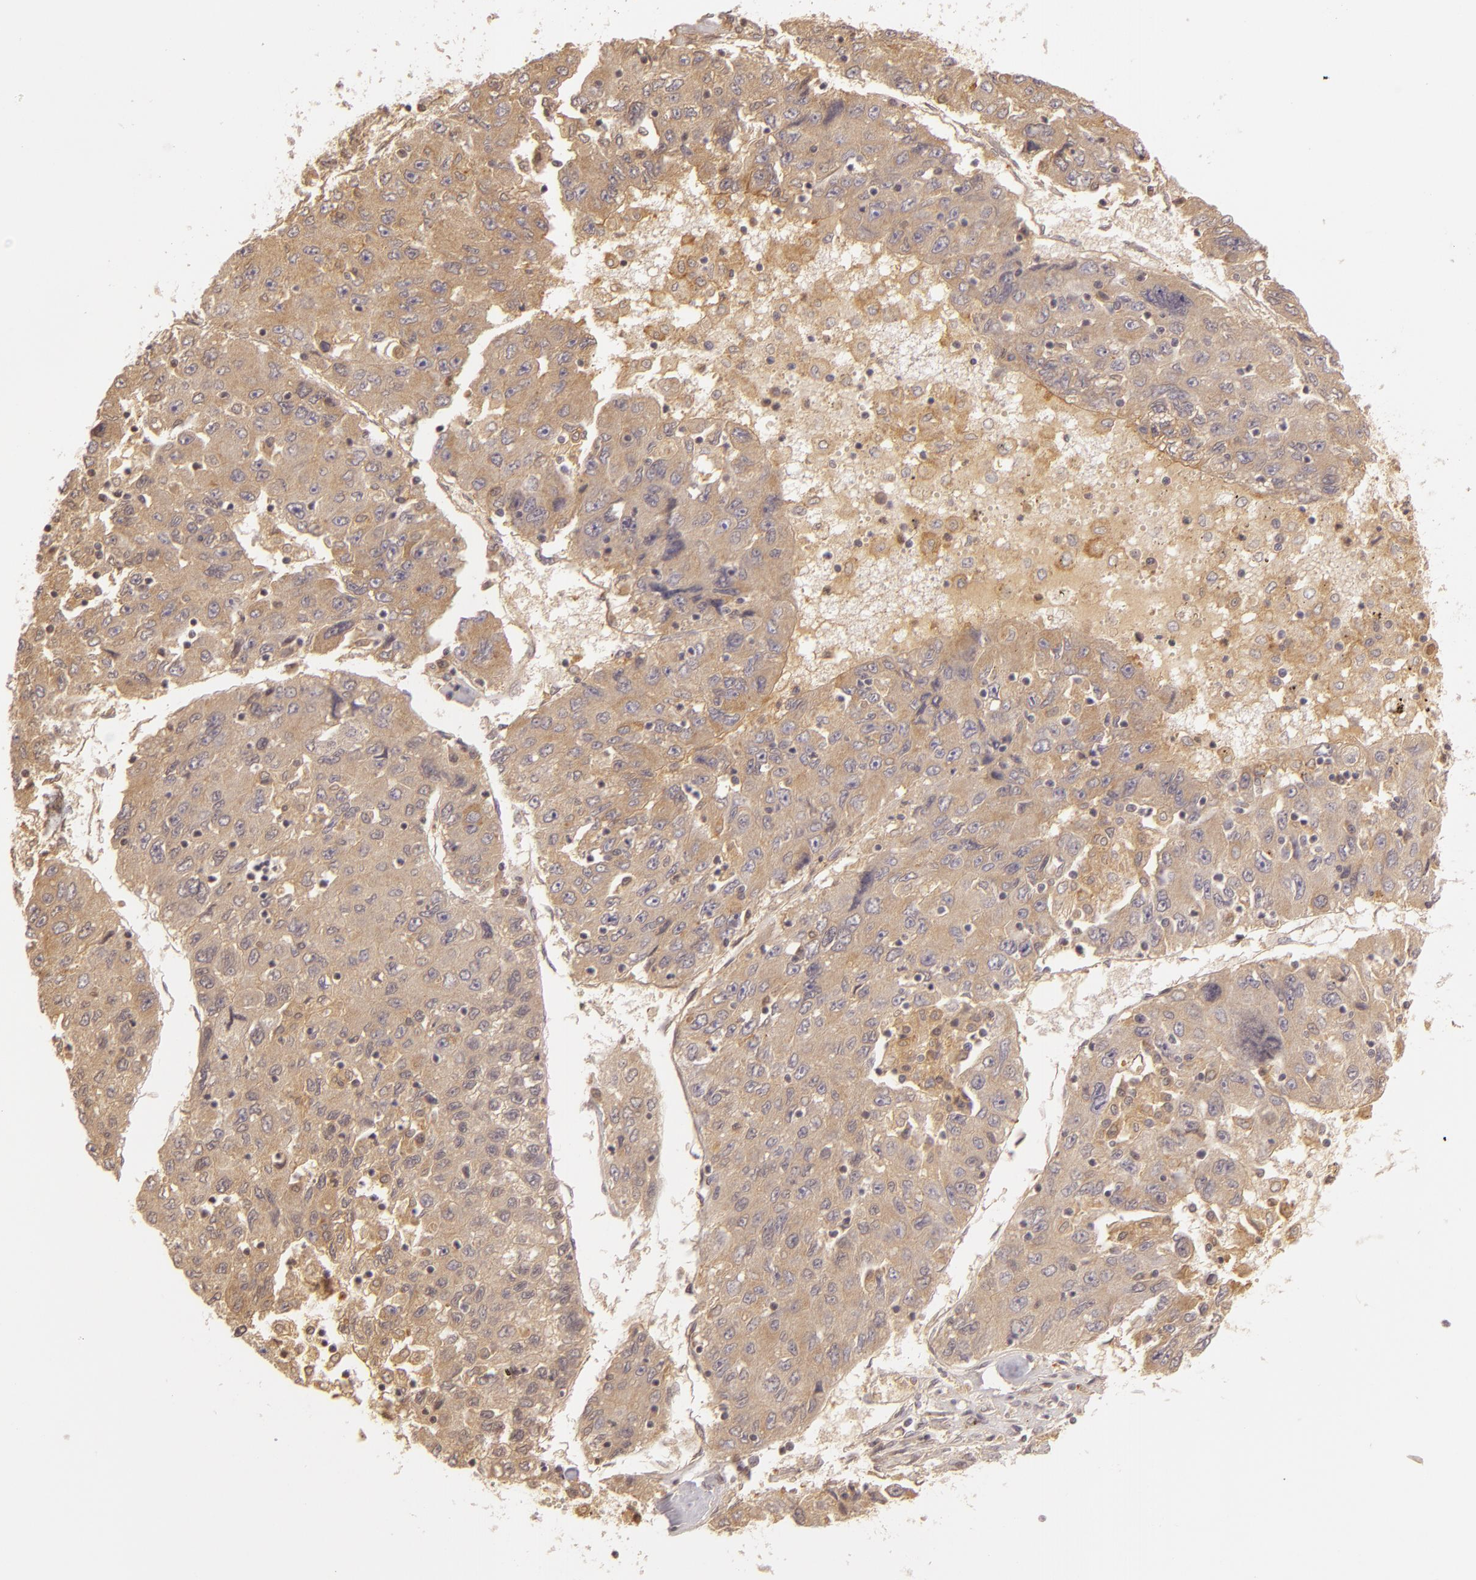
{"staining": {"intensity": "weak", "quantity": ">75%", "location": "cytoplasmic/membranous"}, "tissue": "liver cancer", "cell_type": "Tumor cells", "image_type": "cancer", "snomed": [{"axis": "morphology", "description": "Carcinoma, Hepatocellular, NOS"}, {"axis": "topography", "description": "Liver"}], "caption": "An immunohistochemistry micrograph of tumor tissue is shown. Protein staining in brown shows weak cytoplasmic/membranous positivity in hepatocellular carcinoma (liver) within tumor cells.", "gene": "CD59", "patient": {"sex": "male", "age": 49}}